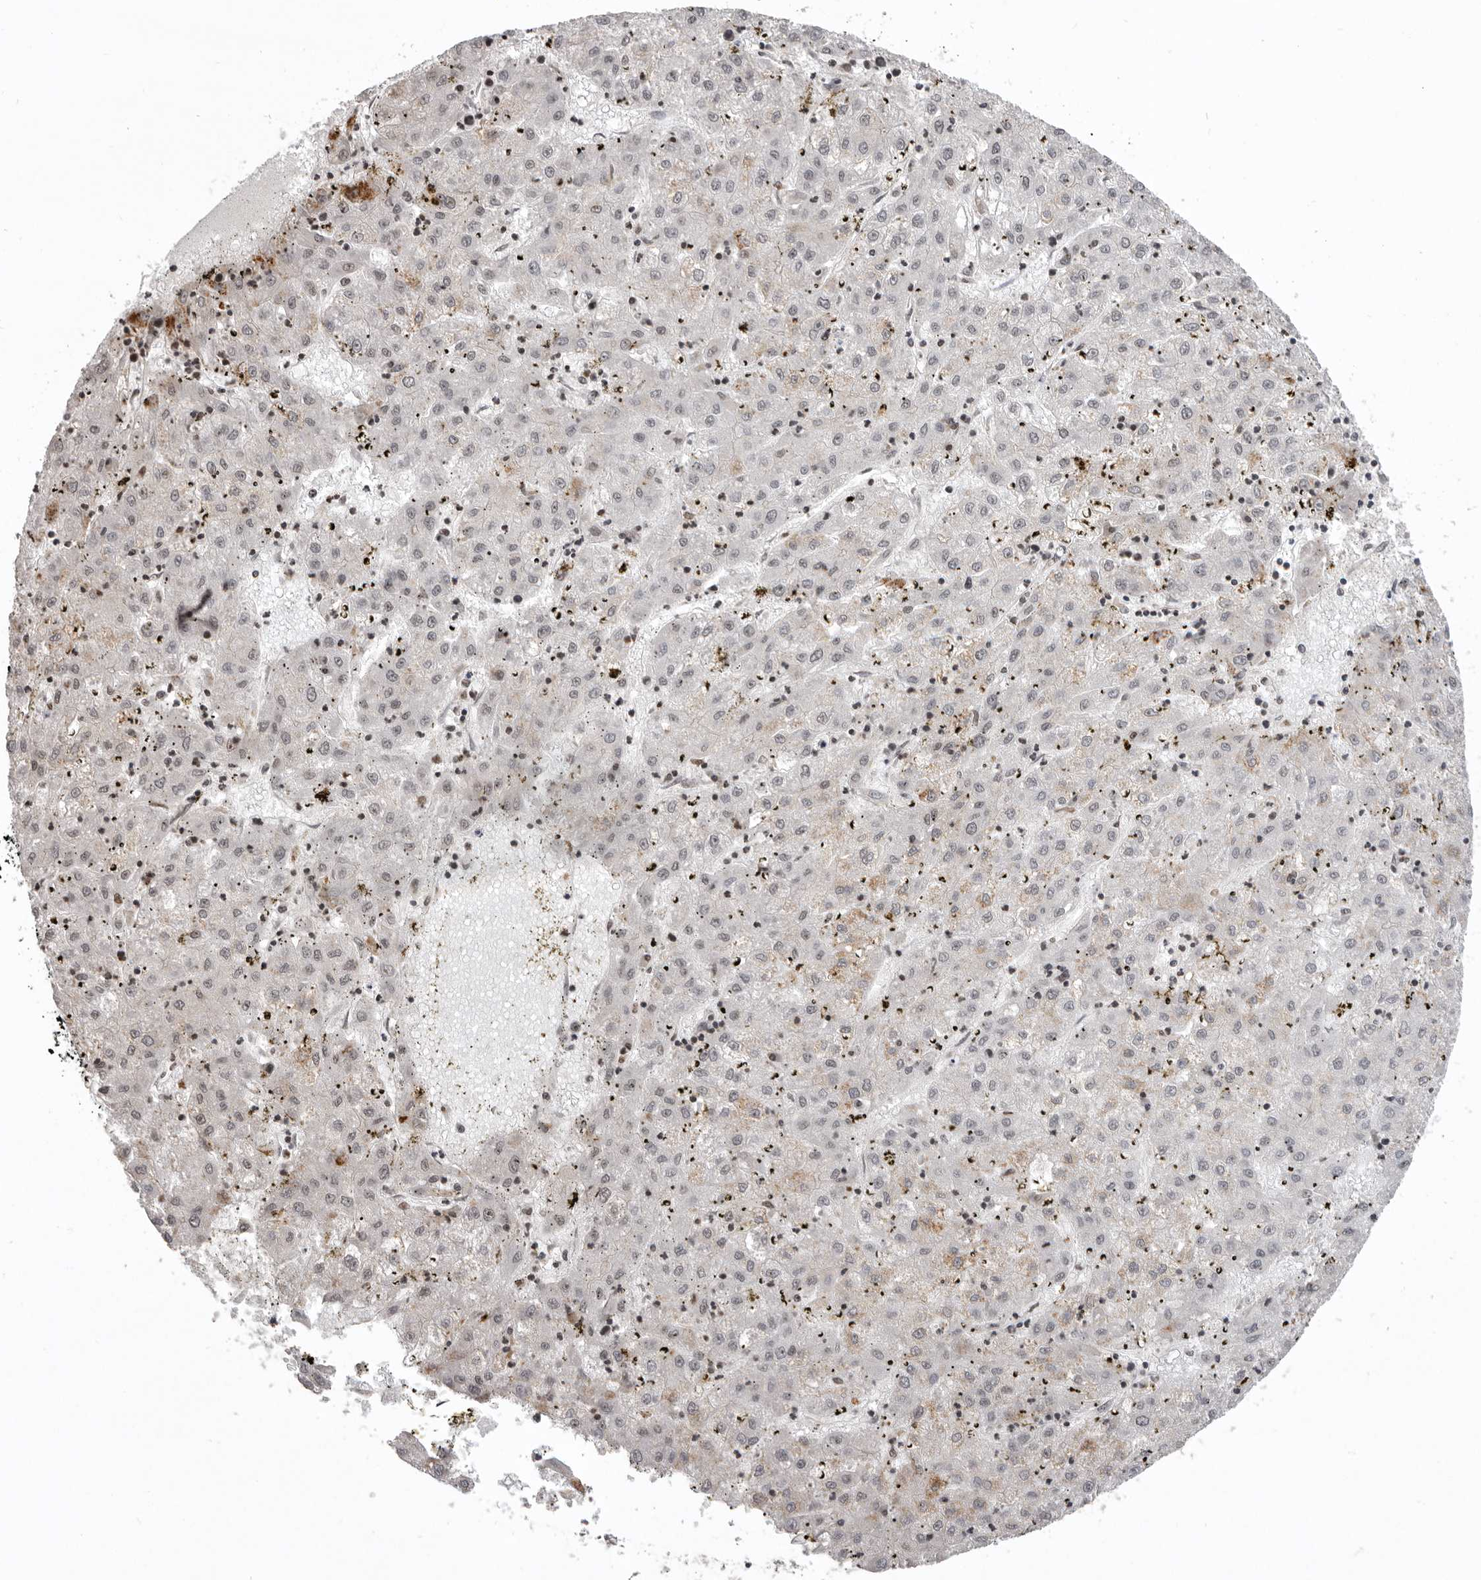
{"staining": {"intensity": "weak", "quantity": ">75%", "location": "nuclear"}, "tissue": "liver cancer", "cell_type": "Tumor cells", "image_type": "cancer", "snomed": [{"axis": "morphology", "description": "Carcinoma, Hepatocellular, NOS"}, {"axis": "topography", "description": "Liver"}], "caption": "Hepatocellular carcinoma (liver) stained with a protein marker demonstrates weak staining in tumor cells.", "gene": "AZIN1", "patient": {"sex": "male", "age": 72}}